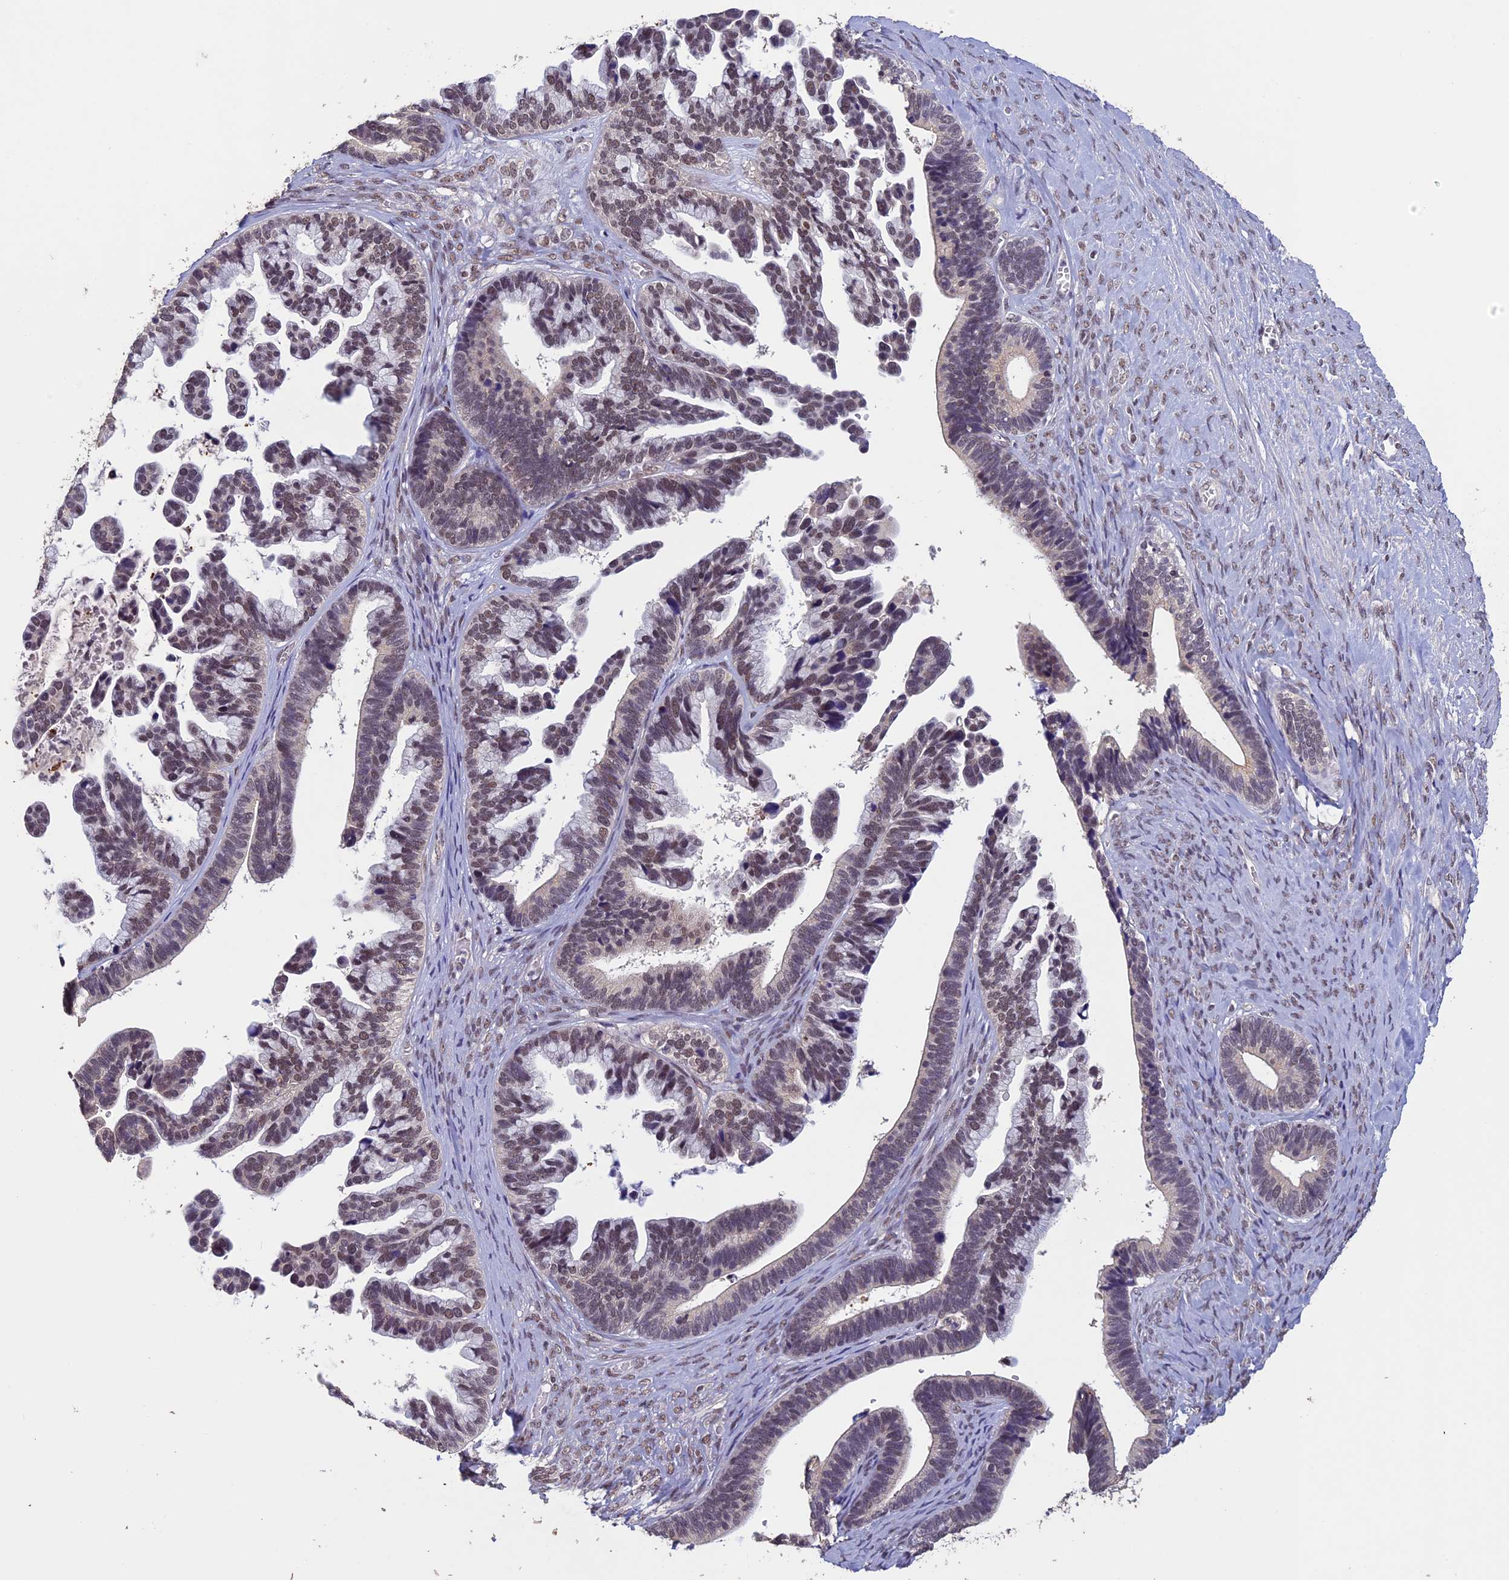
{"staining": {"intensity": "moderate", "quantity": ">75%", "location": "nuclear"}, "tissue": "ovarian cancer", "cell_type": "Tumor cells", "image_type": "cancer", "snomed": [{"axis": "morphology", "description": "Cystadenocarcinoma, serous, NOS"}, {"axis": "topography", "description": "Ovary"}], "caption": "Ovarian cancer stained with a brown dye shows moderate nuclear positive expression in about >75% of tumor cells.", "gene": "RNF40", "patient": {"sex": "female", "age": 56}}